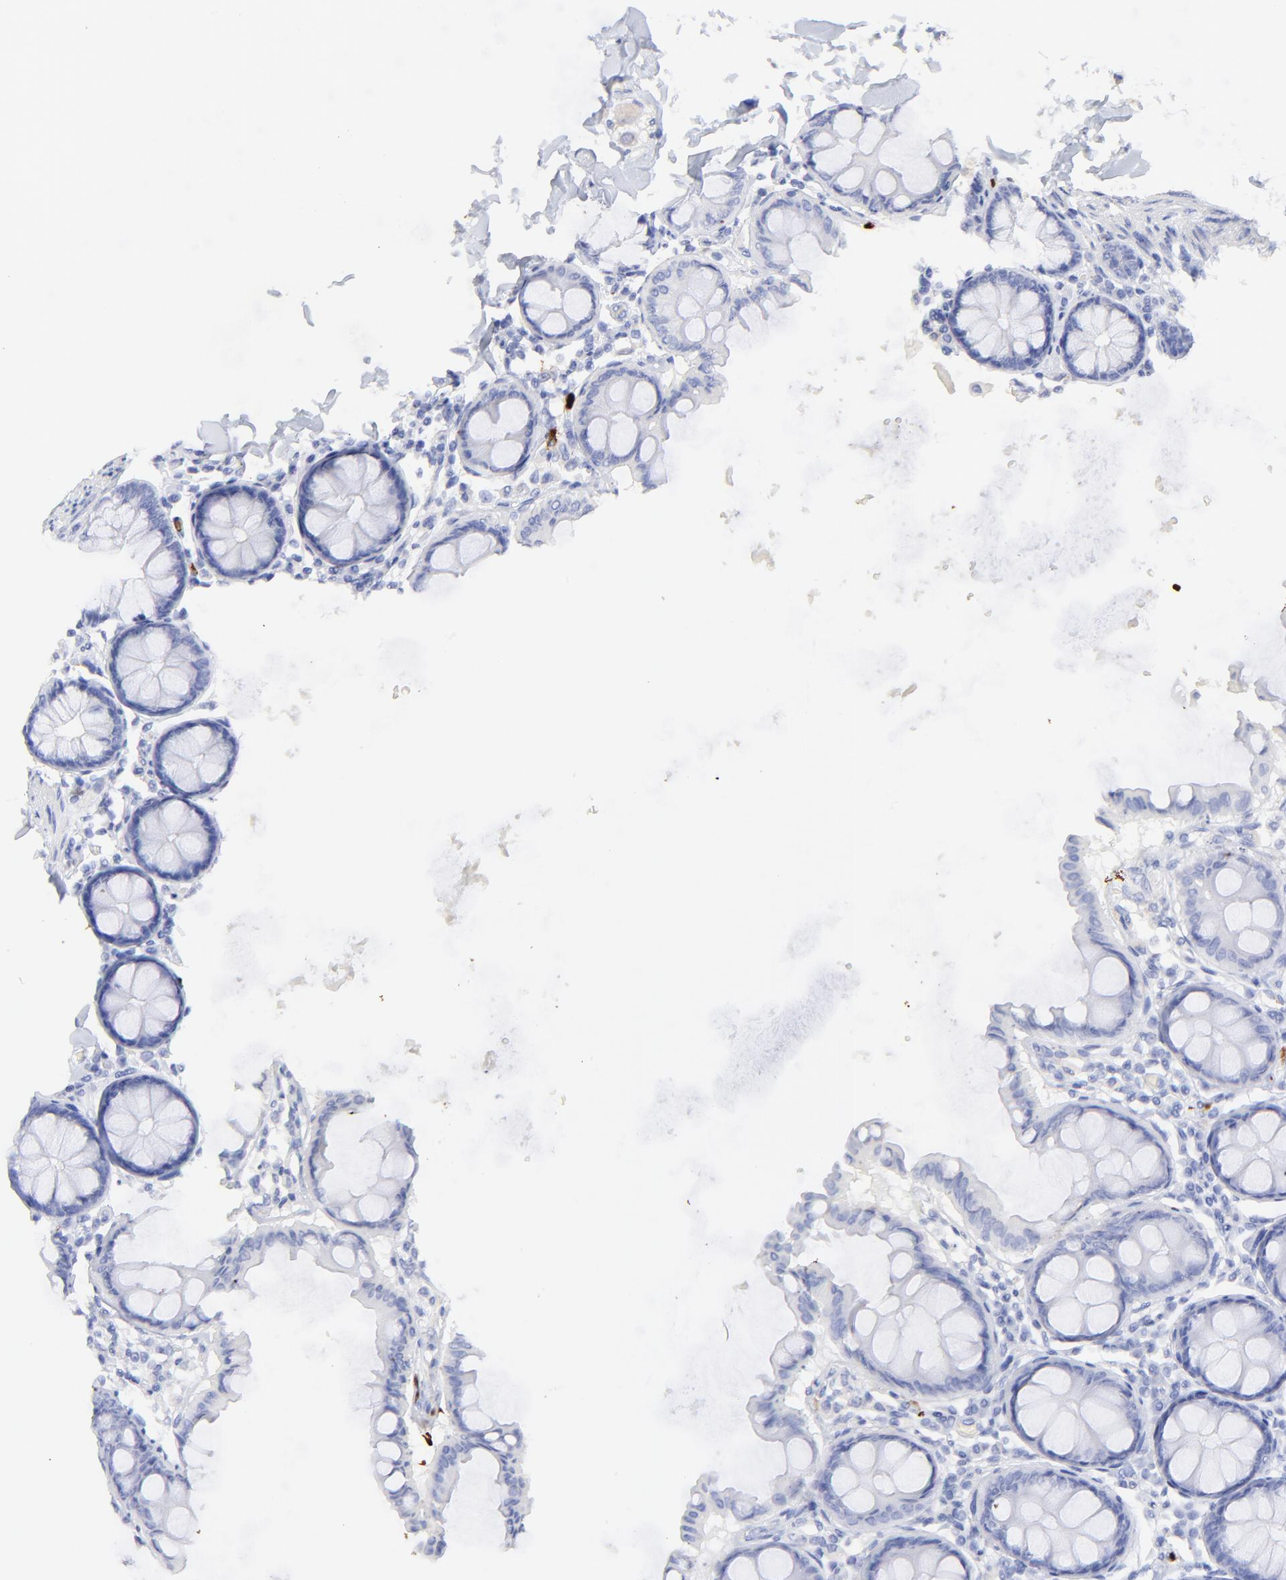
{"staining": {"intensity": "negative", "quantity": "none", "location": "none"}, "tissue": "colon", "cell_type": "Endothelial cells", "image_type": "normal", "snomed": [{"axis": "morphology", "description": "Normal tissue, NOS"}, {"axis": "topography", "description": "Colon"}], "caption": "Human colon stained for a protein using immunohistochemistry demonstrates no positivity in endothelial cells.", "gene": "S100A12", "patient": {"sex": "female", "age": 61}}